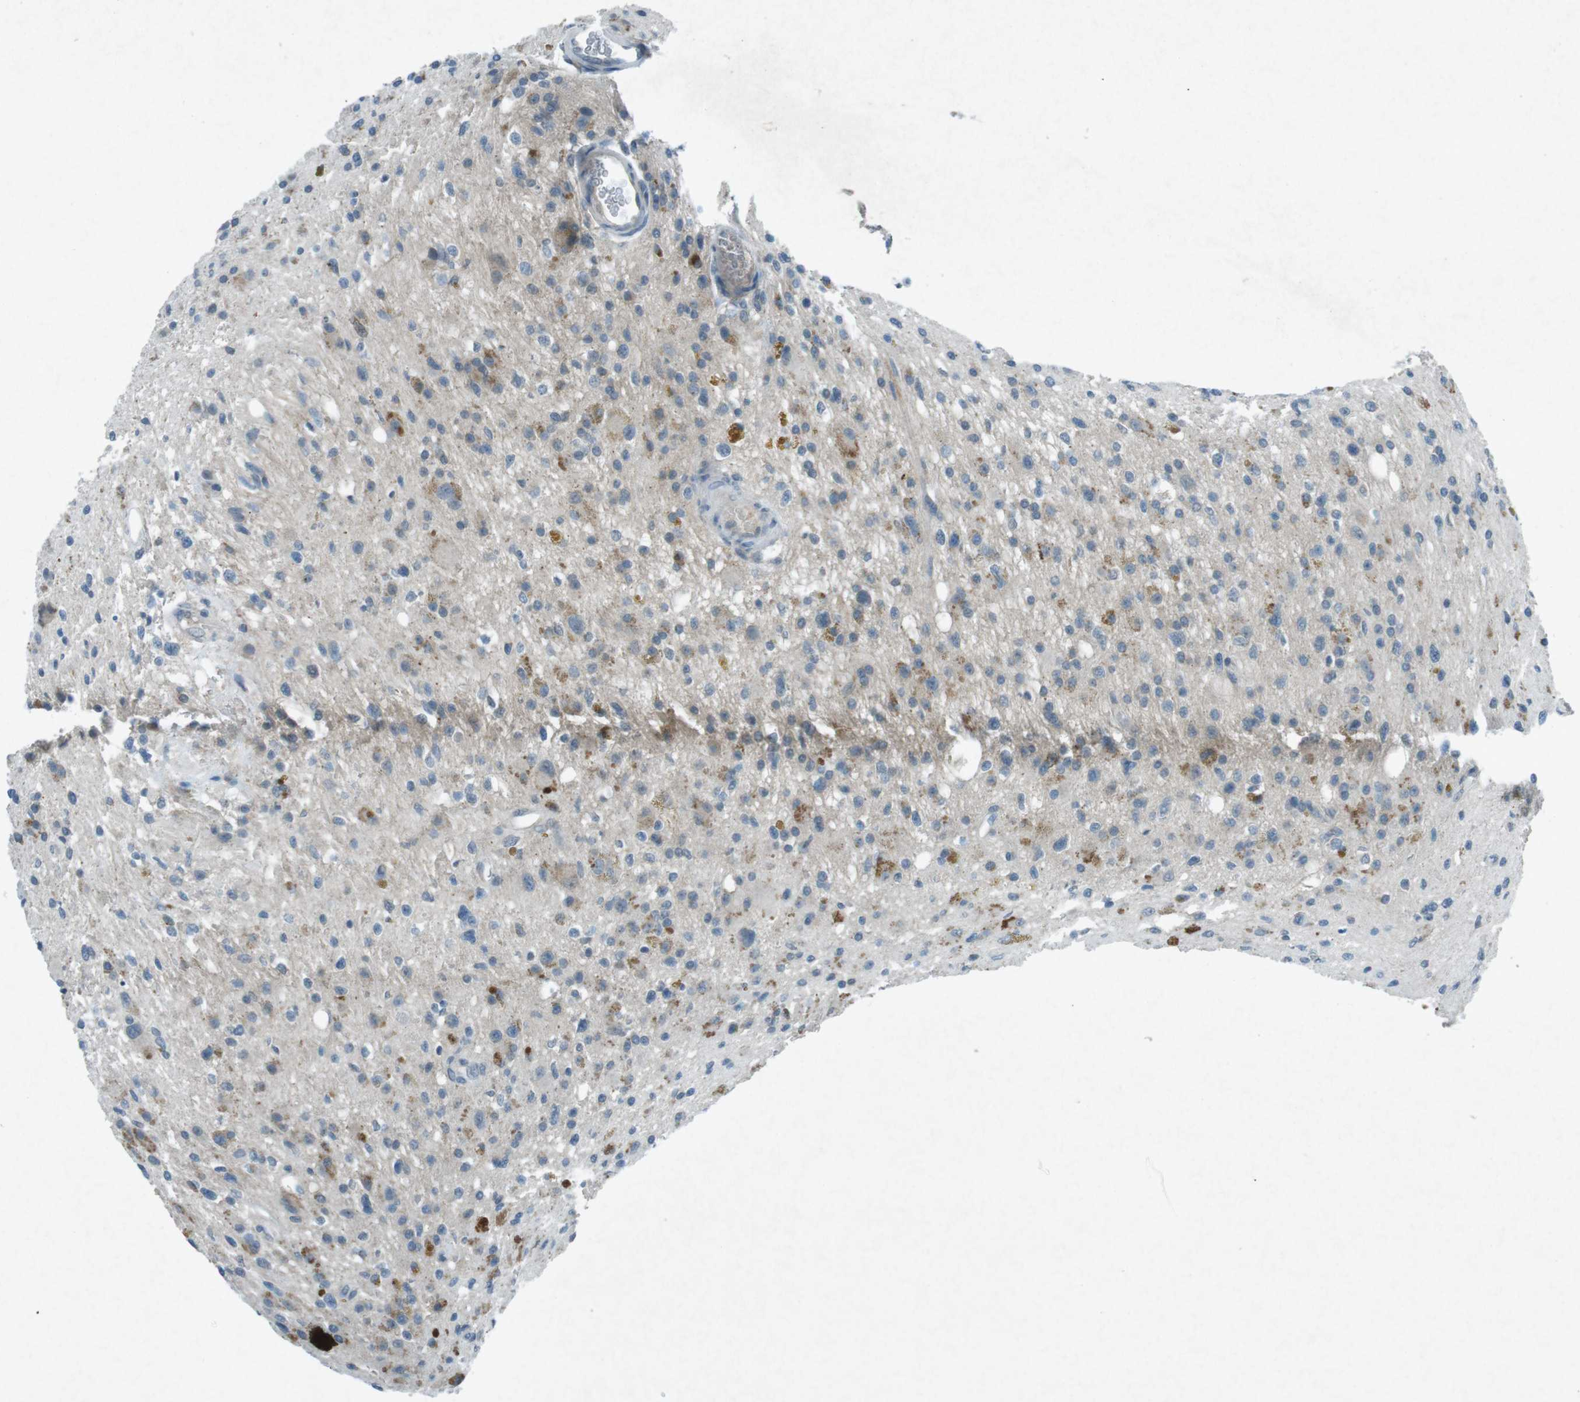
{"staining": {"intensity": "moderate", "quantity": "<25%", "location": "cytoplasmic/membranous"}, "tissue": "glioma", "cell_type": "Tumor cells", "image_type": "cancer", "snomed": [{"axis": "morphology", "description": "Glioma, malignant, High grade"}, {"axis": "topography", "description": "Brain"}], "caption": "Protein expression analysis of human high-grade glioma (malignant) reveals moderate cytoplasmic/membranous staining in approximately <25% of tumor cells. Nuclei are stained in blue.", "gene": "FCRLA", "patient": {"sex": "male", "age": 33}}